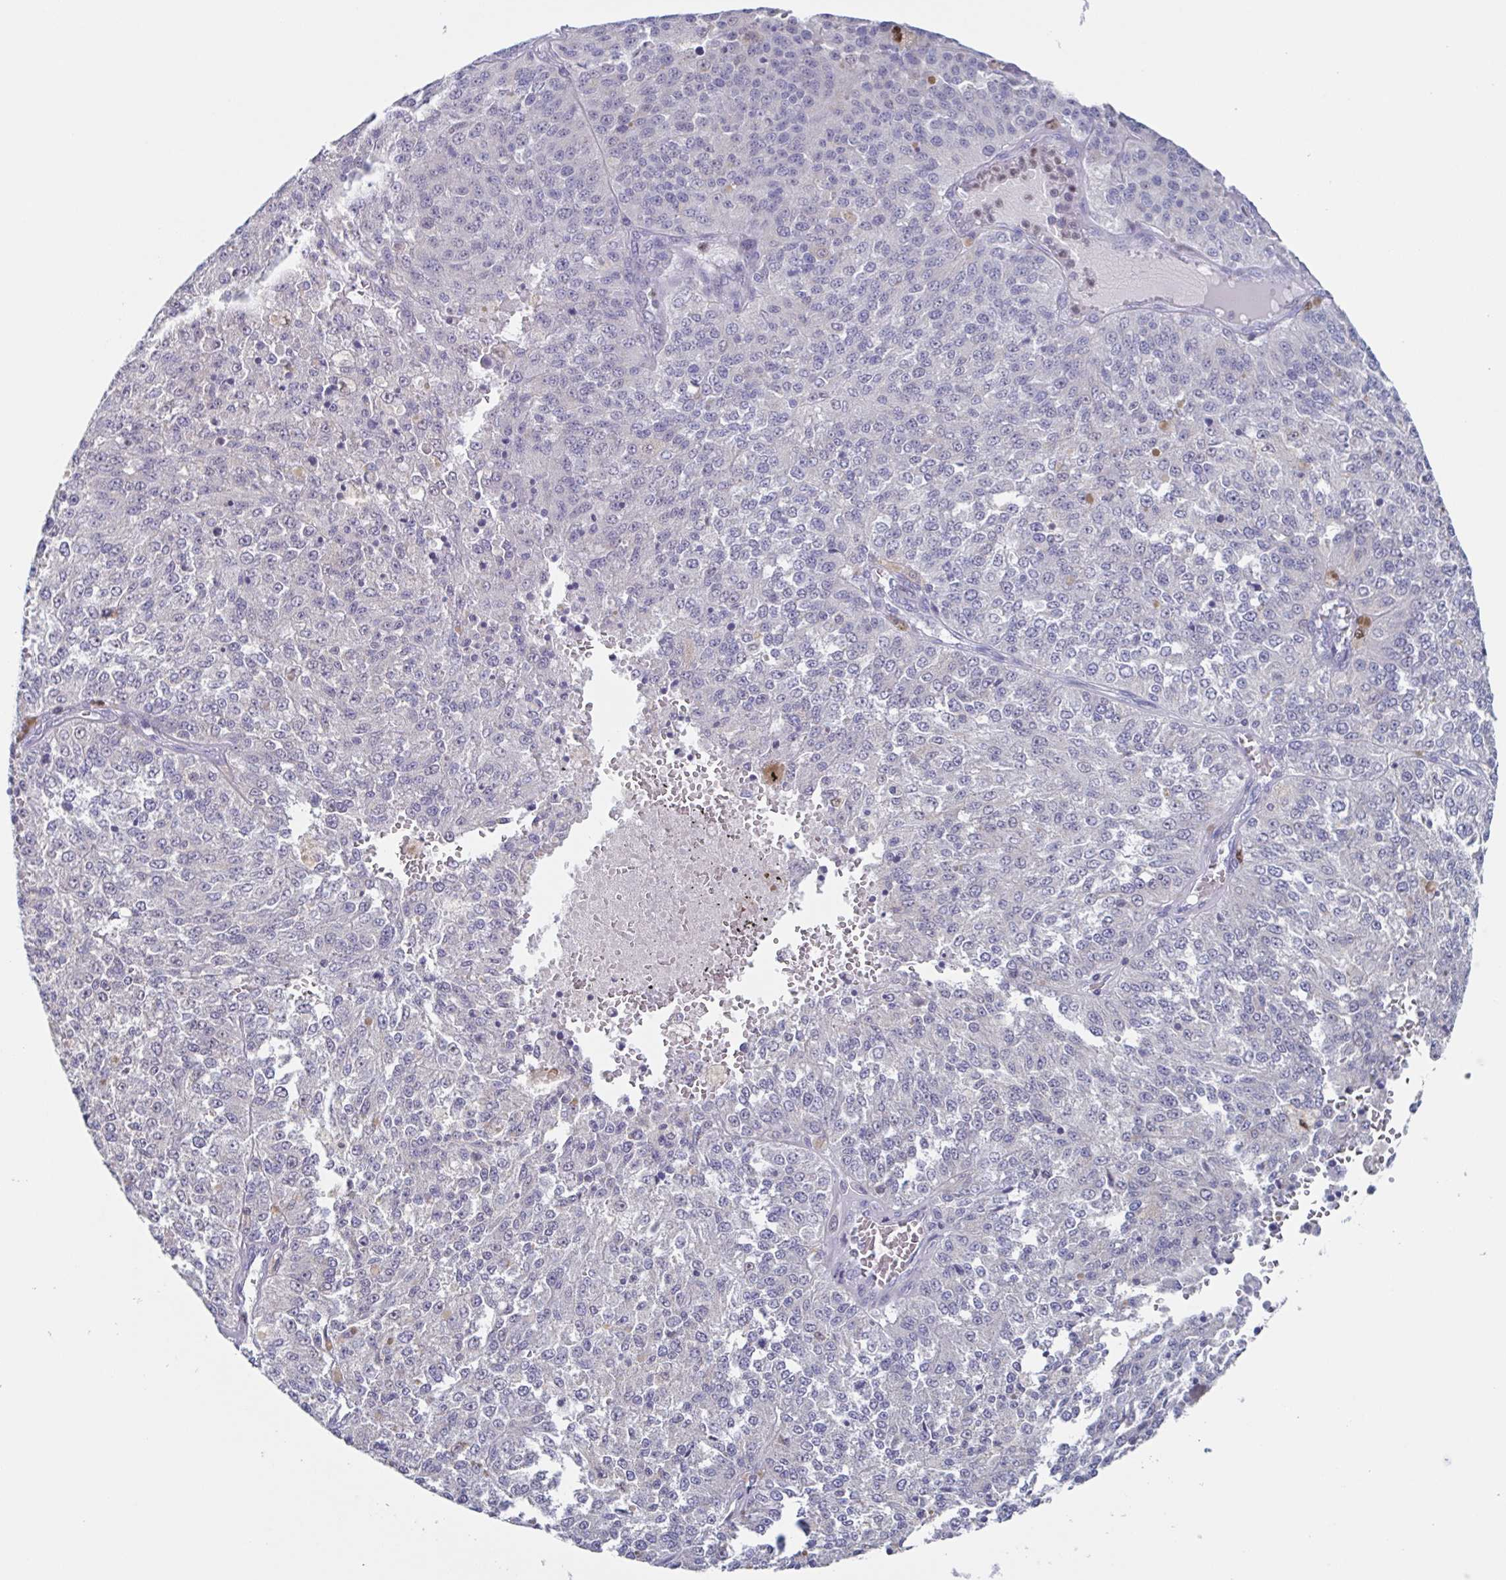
{"staining": {"intensity": "negative", "quantity": "none", "location": "none"}, "tissue": "melanoma", "cell_type": "Tumor cells", "image_type": "cancer", "snomed": [{"axis": "morphology", "description": "Malignant melanoma, Metastatic site"}, {"axis": "topography", "description": "Lymph node"}], "caption": "Malignant melanoma (metastatic site) stained for a protein using immunohistochemistry displays no staining tumor cells.", "gene": "PBOV1", "patient": {"sex": "female", "age": 64}}